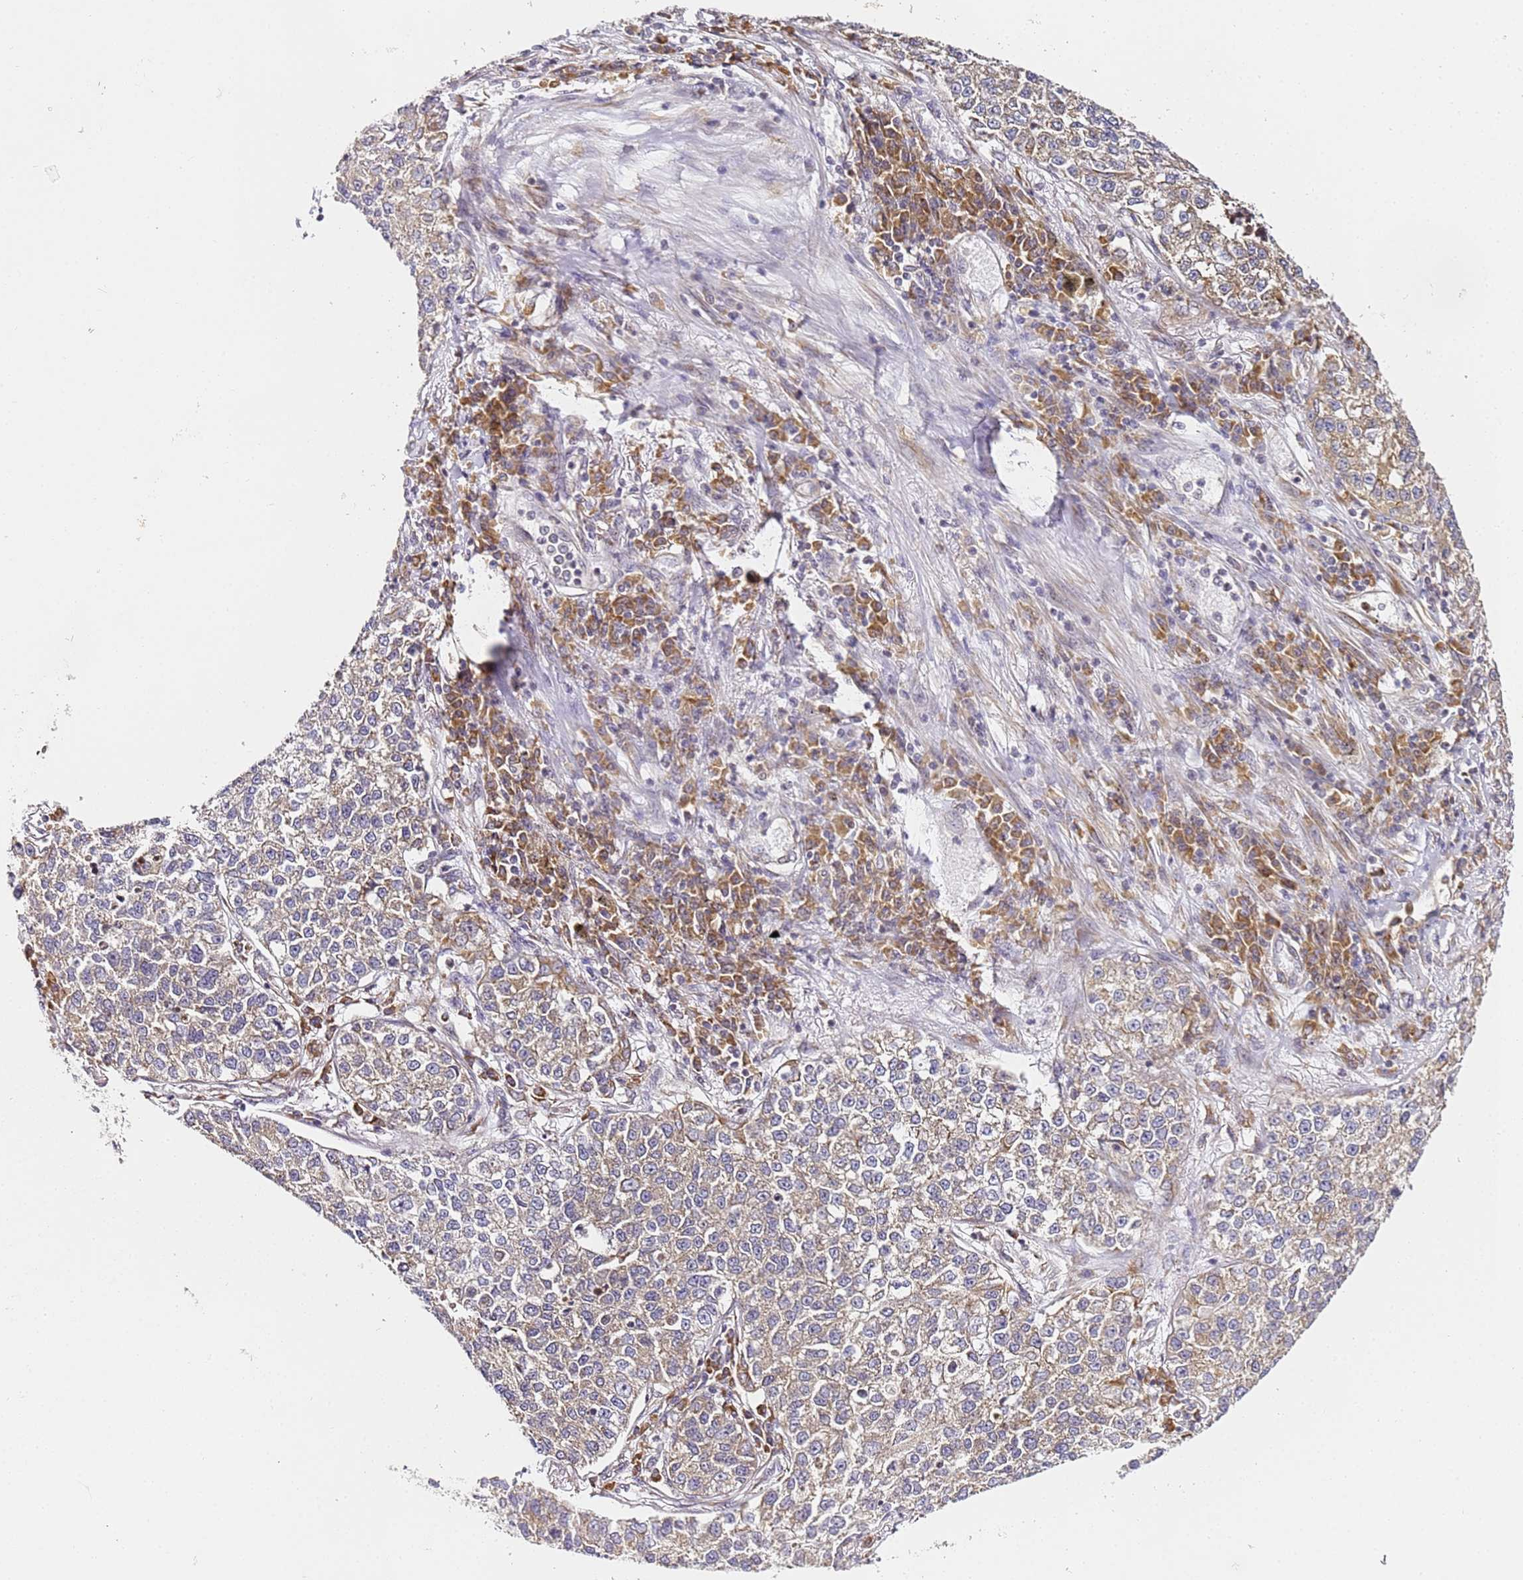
{"staining": {"intensity": "moderate", "quantity": "<25%", "location": "cytoplasmic/membranous"}, "tissue": "lung cancer", "cell_type": "Tumor cells", "image_type": "cancer", "snomed": [{"axis": "morphology", "description": "Adenocarcinoma, NOS"}, {"axis": "topography", "description": "Lung"}], "caption": "An image of lung cancer stained for a protein displays moderate cytoplasmic/membranous brown staining in tumor cells. The staining was performed using DAB (3,3'-diaminobenzidine), with brown indicating positive protein expression. Nuclei are stained blue with hematoxylin.", "gene": "RPL13A", "patient": {"sex": "male", "age": 49}}